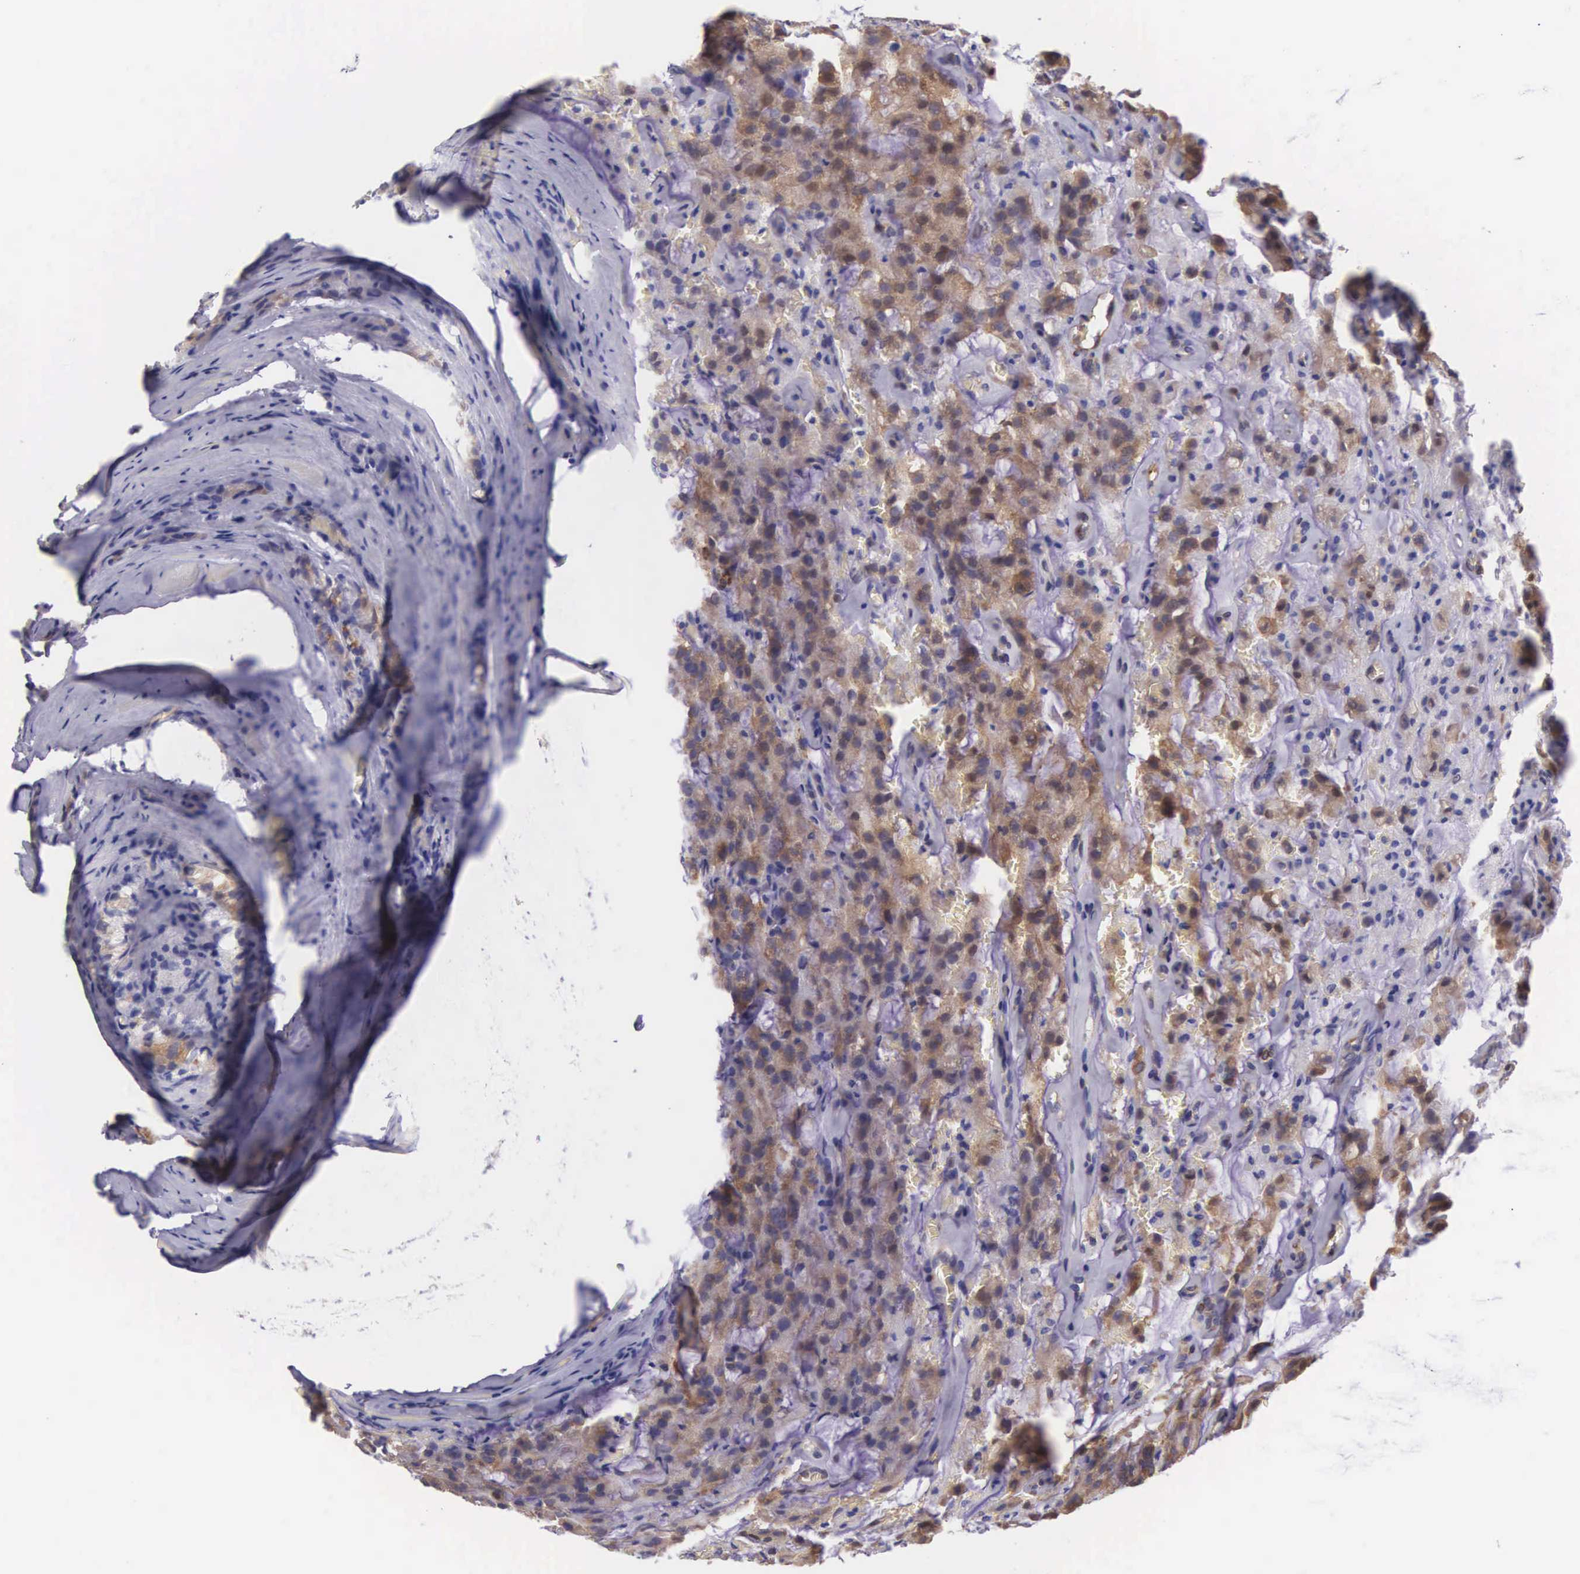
{"staining": {"intensity": "strong", "quantity": ">75%", "location": "cytoplasmic/membranous"}, "tissue": "prostate cancer", "cell_type": "Tumor cells", "image_type": "cancer", "snomed": [{"axis": "morphology", "description": "Adenocarcinoma, Medium grade"}, {"axis": "topography", "description": "Prostate"}], "caption": "This is a histology image of immunohistochemistry staining of prostate cancer, which shows strong expression in the cytoplasmic/membranous of tumor cells.", "gene": "BCAR1", "patient": {"sex": "male", "age": 60}}